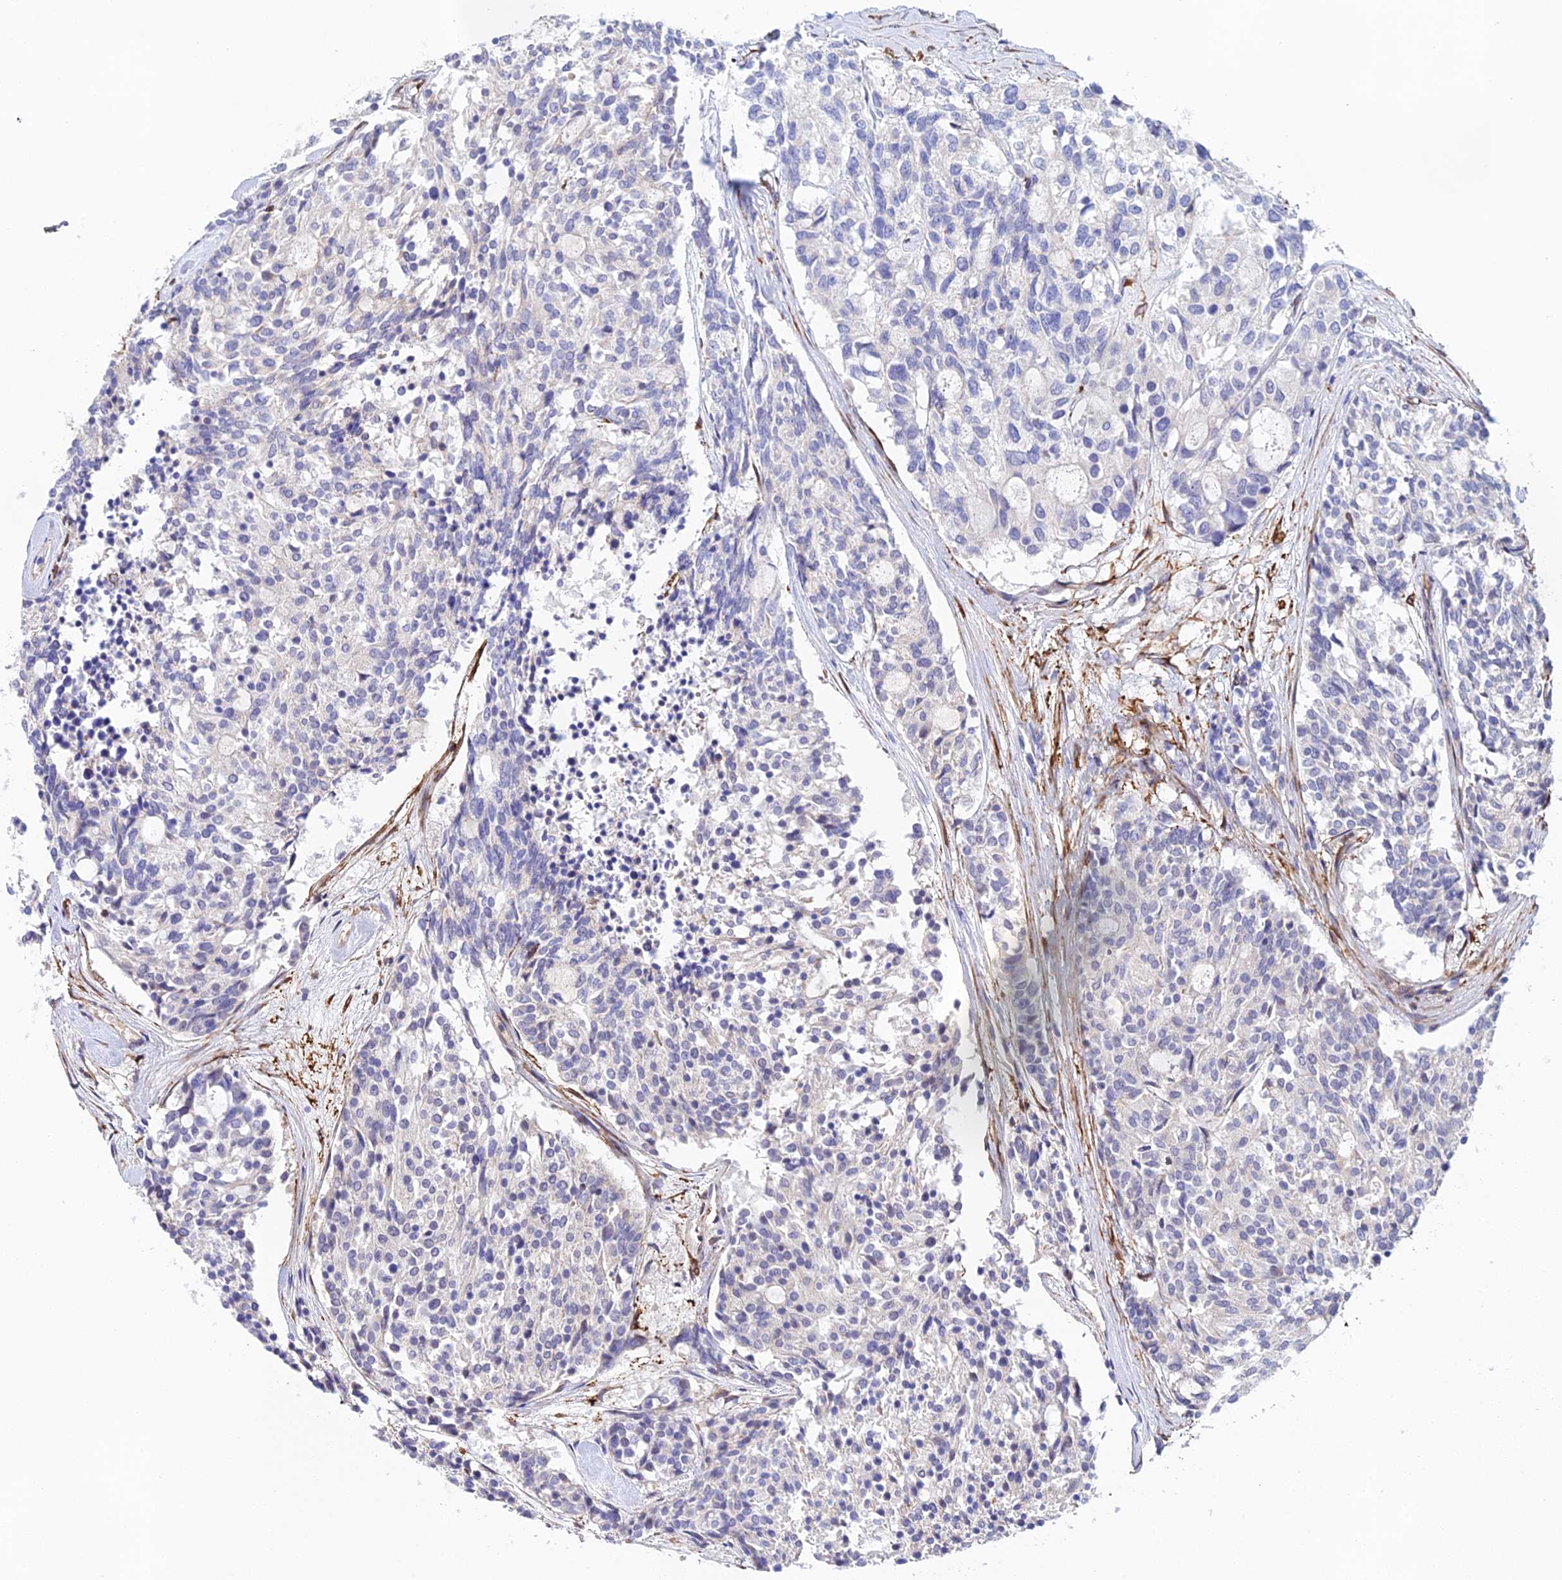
{"staining": {"intensity": "negative", "quantity": "none", "location": "none"}, "tissue": "carcinoid", "cell_type": "Tumor cells", "image_type": "cancer", "snomed": [{"axis": "morphology", "description": "Carcinoid, malignant, NOS"}, {"axis": "topography", "description": "Pancreas"}], "caption": "Histopathology image shows no significant protein expression in tumor cells of carcinoid (malignant).", "gene": "MXRA7", "patient": {"sex": "female", "age": 54}}